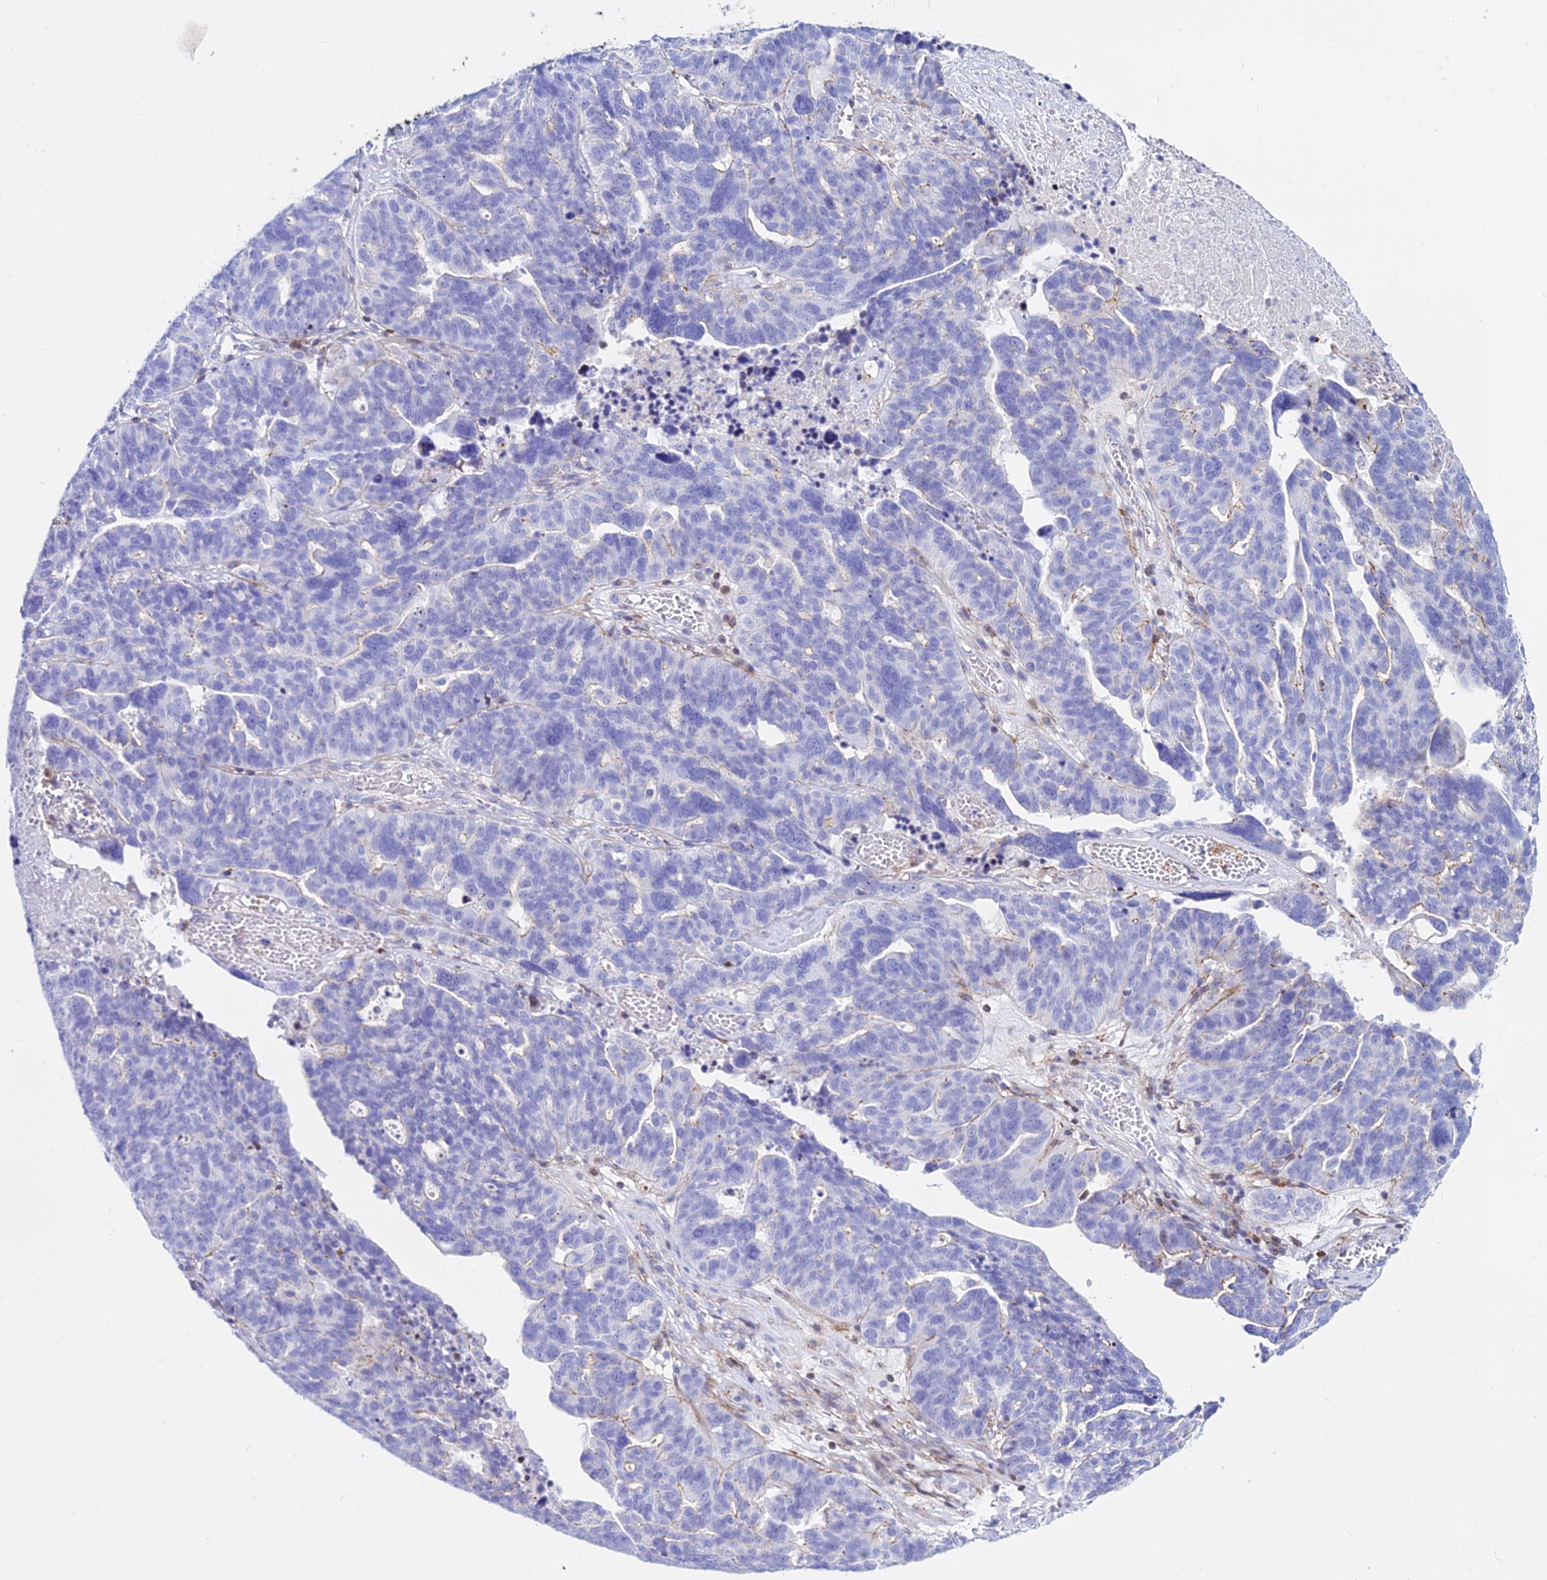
{"staining": {"intensity": "negative", "quantity": "none", "location": "none"}, "tissue": "ovarian cancer", "cell_type": "Tumor cells", "image_type": "cancer", "snomed": [{"axis": "morphology", "description": "Cystadenocarcinoma, serous, NOS"}, {"axis": "topography", "description": "Ovary"}], "caption": "Immunohistochemical staining of serous cystadenocarcinoma (ovarian) reveals no significant positivity in tumor cells.", "gene": "DLX1", "patient": {"sex": "female", "age": 59}}